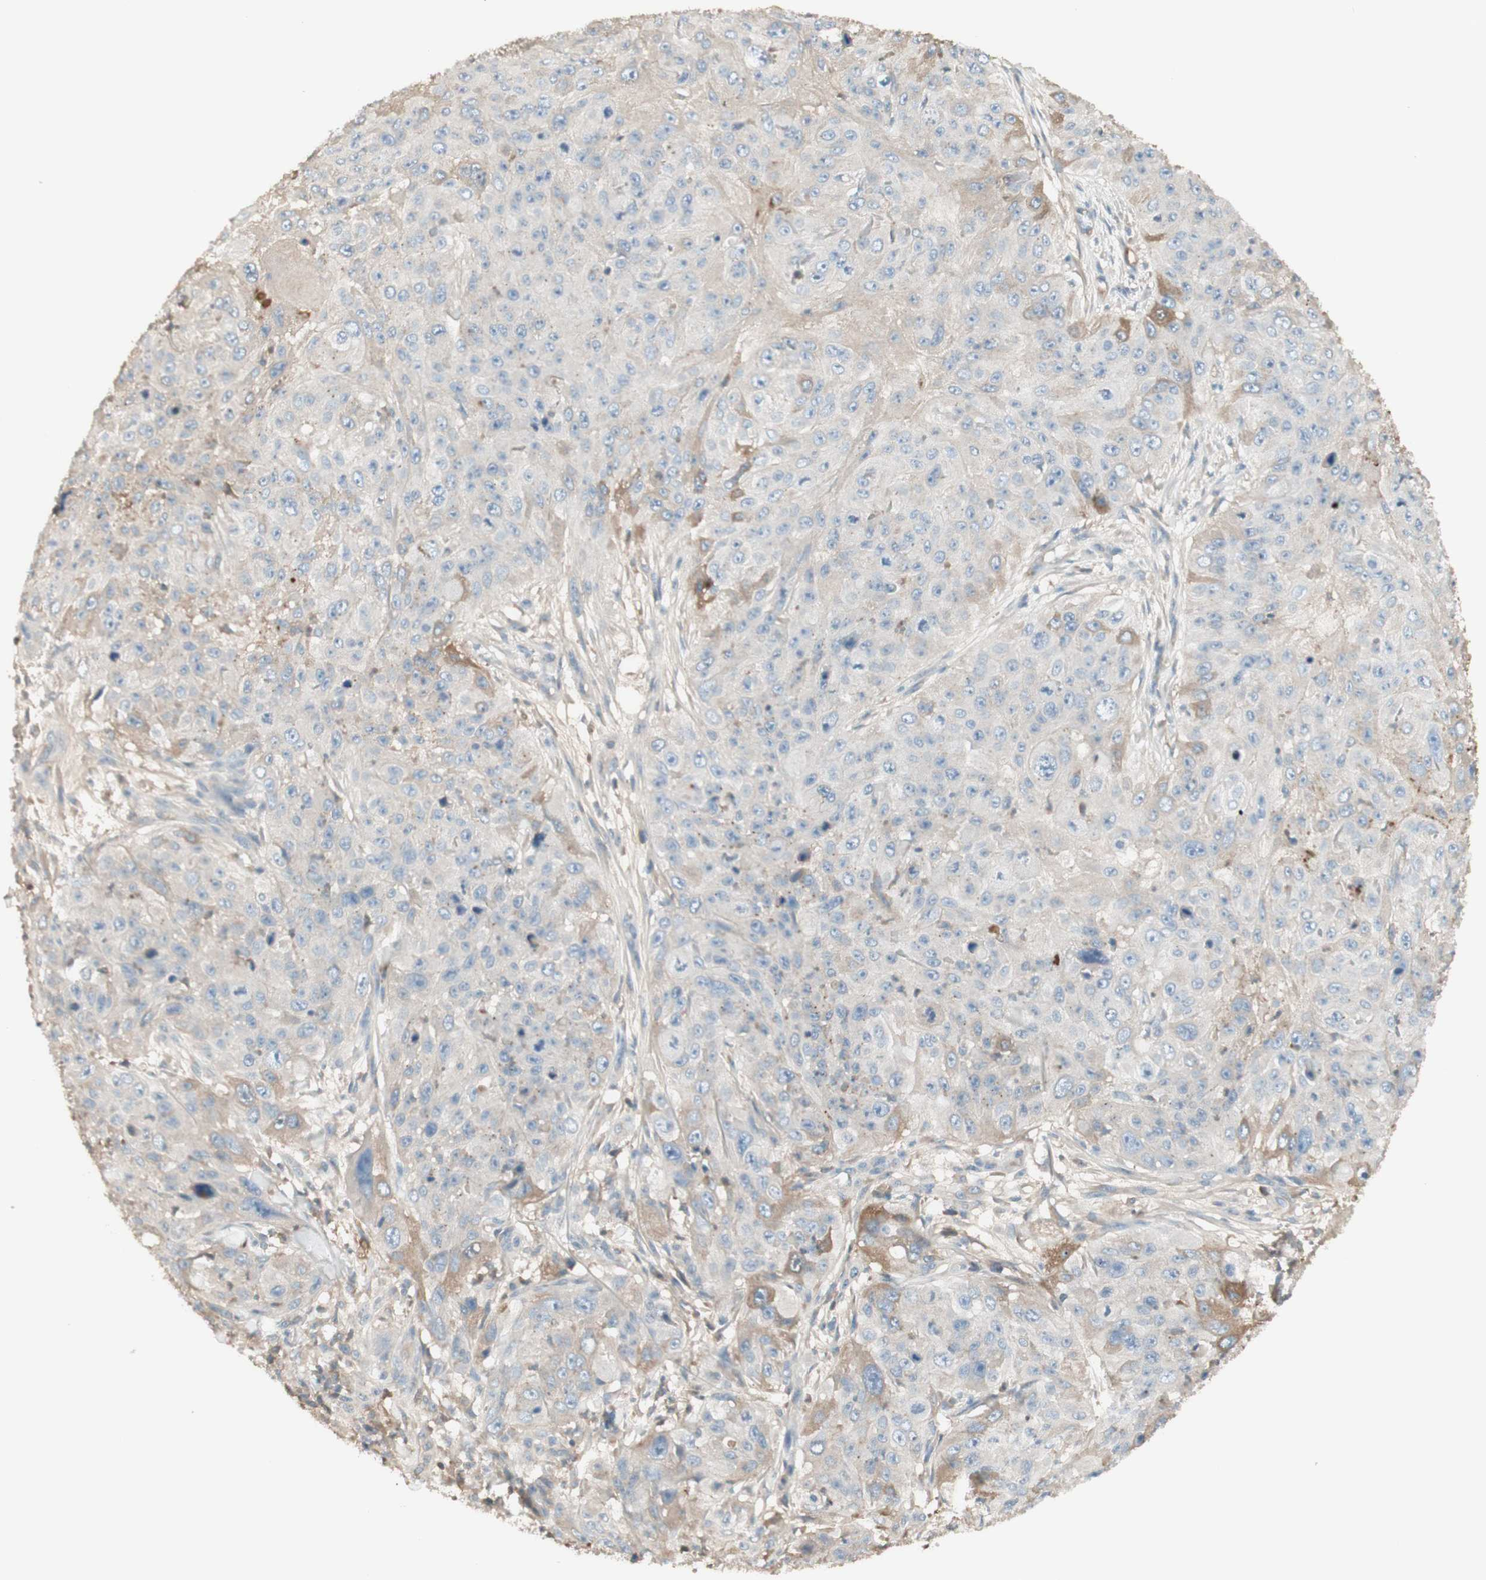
{"staining": {"intensity": "negative", "quantity": "none", "location": "none"}, "tissue": "skin cancer", "cell_type": "Tumor cells", "image_type": "cancer", "snomed": [{"axis": "morphology", "description": "Squamous cell carcinoma, NOS"}, {"axis": "topography", "description": "Skin"}], "caption": "This is an immunohistochemistry histopathology image of human skin squamous cell carcinoma. There is no staining in tumor cells.", "gene": "IFNG", "patient": {"sex": "female", "age": 80}}